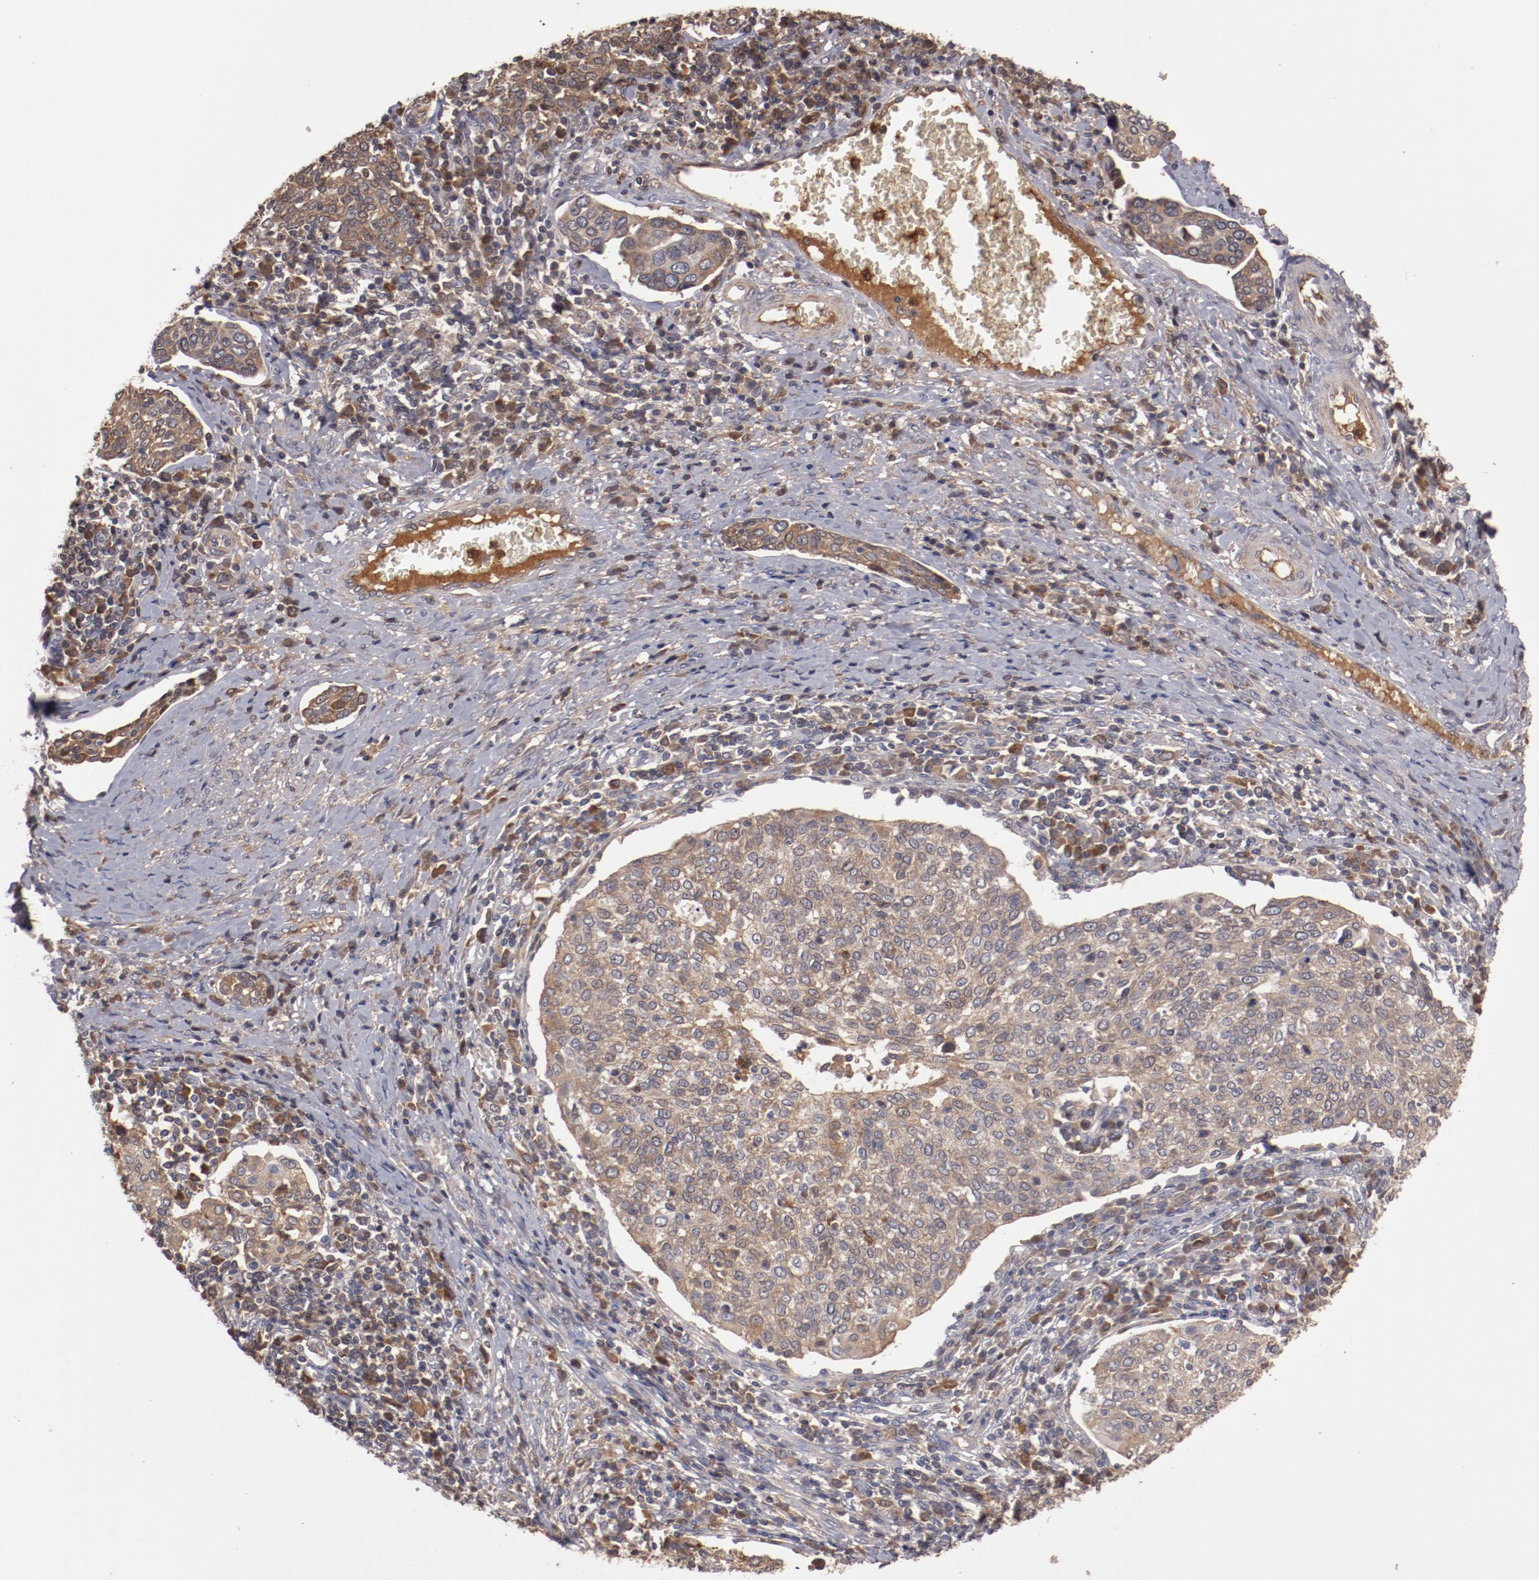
{"staining": {"intensity": "weak", "quantity": ">75%", "location": "cytoplasmic/membranous"}, "tissue": "cervical cancer", "cell_type": "Tumor cells", "image_type": "cancer", "snomed": [{"axis": "morphology", "description": "Squamous cell carcinoma, NOS"}, {"axis": "topography", "description": "Cervix"}], "caption": "IHC image of cervical cancer stained for a protein (brown), which reveals low levels of weak cytoplasmic/membranous expression in about >75% of tumor cells.", "gene": "SERPINA7", "patient": {"sex": "female", "age": 40}}